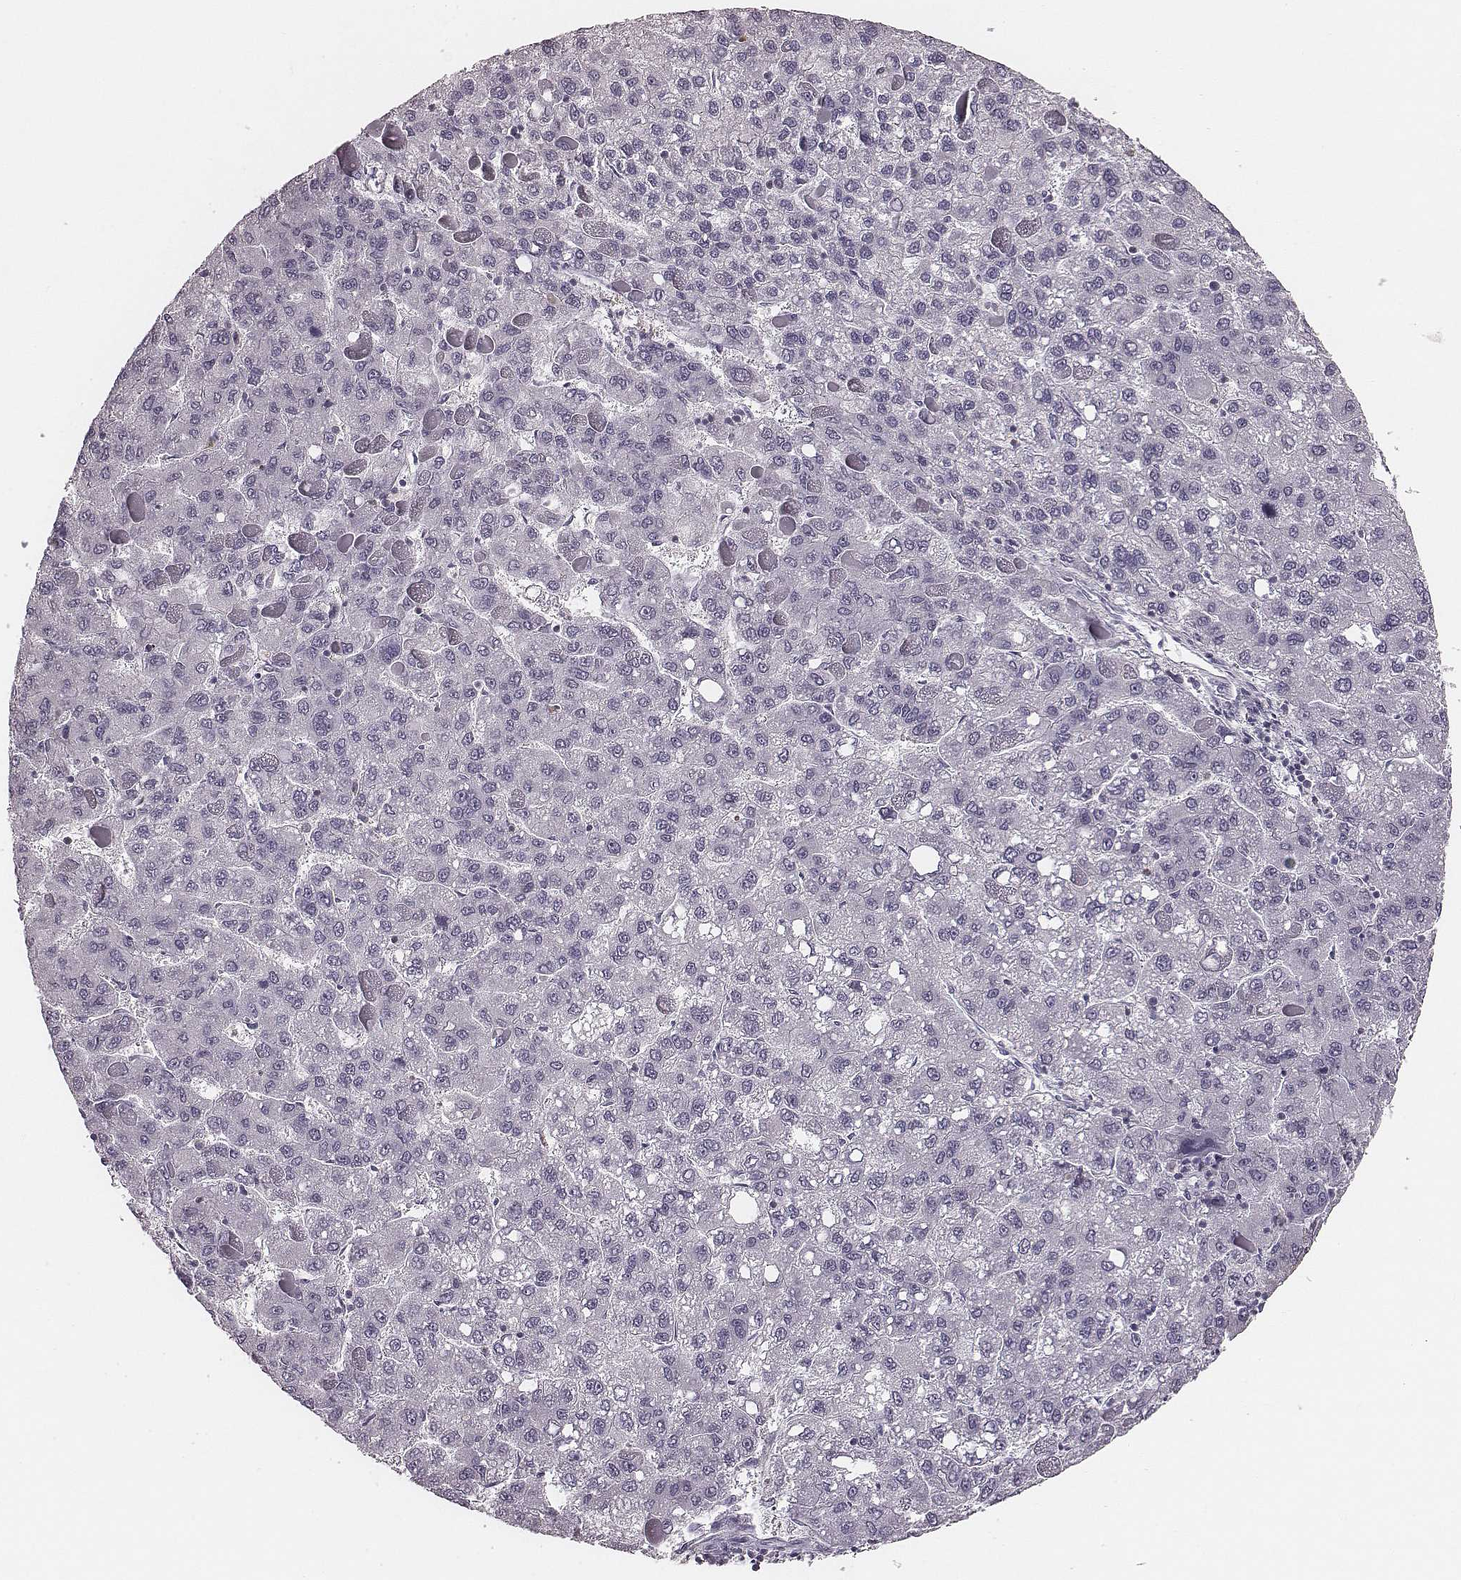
{"staining": {"intensity": "negative", "quantity": "none", "location": "none"}, "tissue": "liver cancer", "cell_type": "Tumor cells", "image_type": "cancer", "snomed": [{"axis": "morphology", "description": "Carcinoma, Hepatocellular, NOS"}, {"axis": "topography", "description": "Liver"}], "caption": "Immunohistochemical staining of hepatocellular carcinoma (liver) demonstrates no significant expression in tumor cells.", "gene": "ZNF365", "patient": {"sex": "female", "age": 82}}